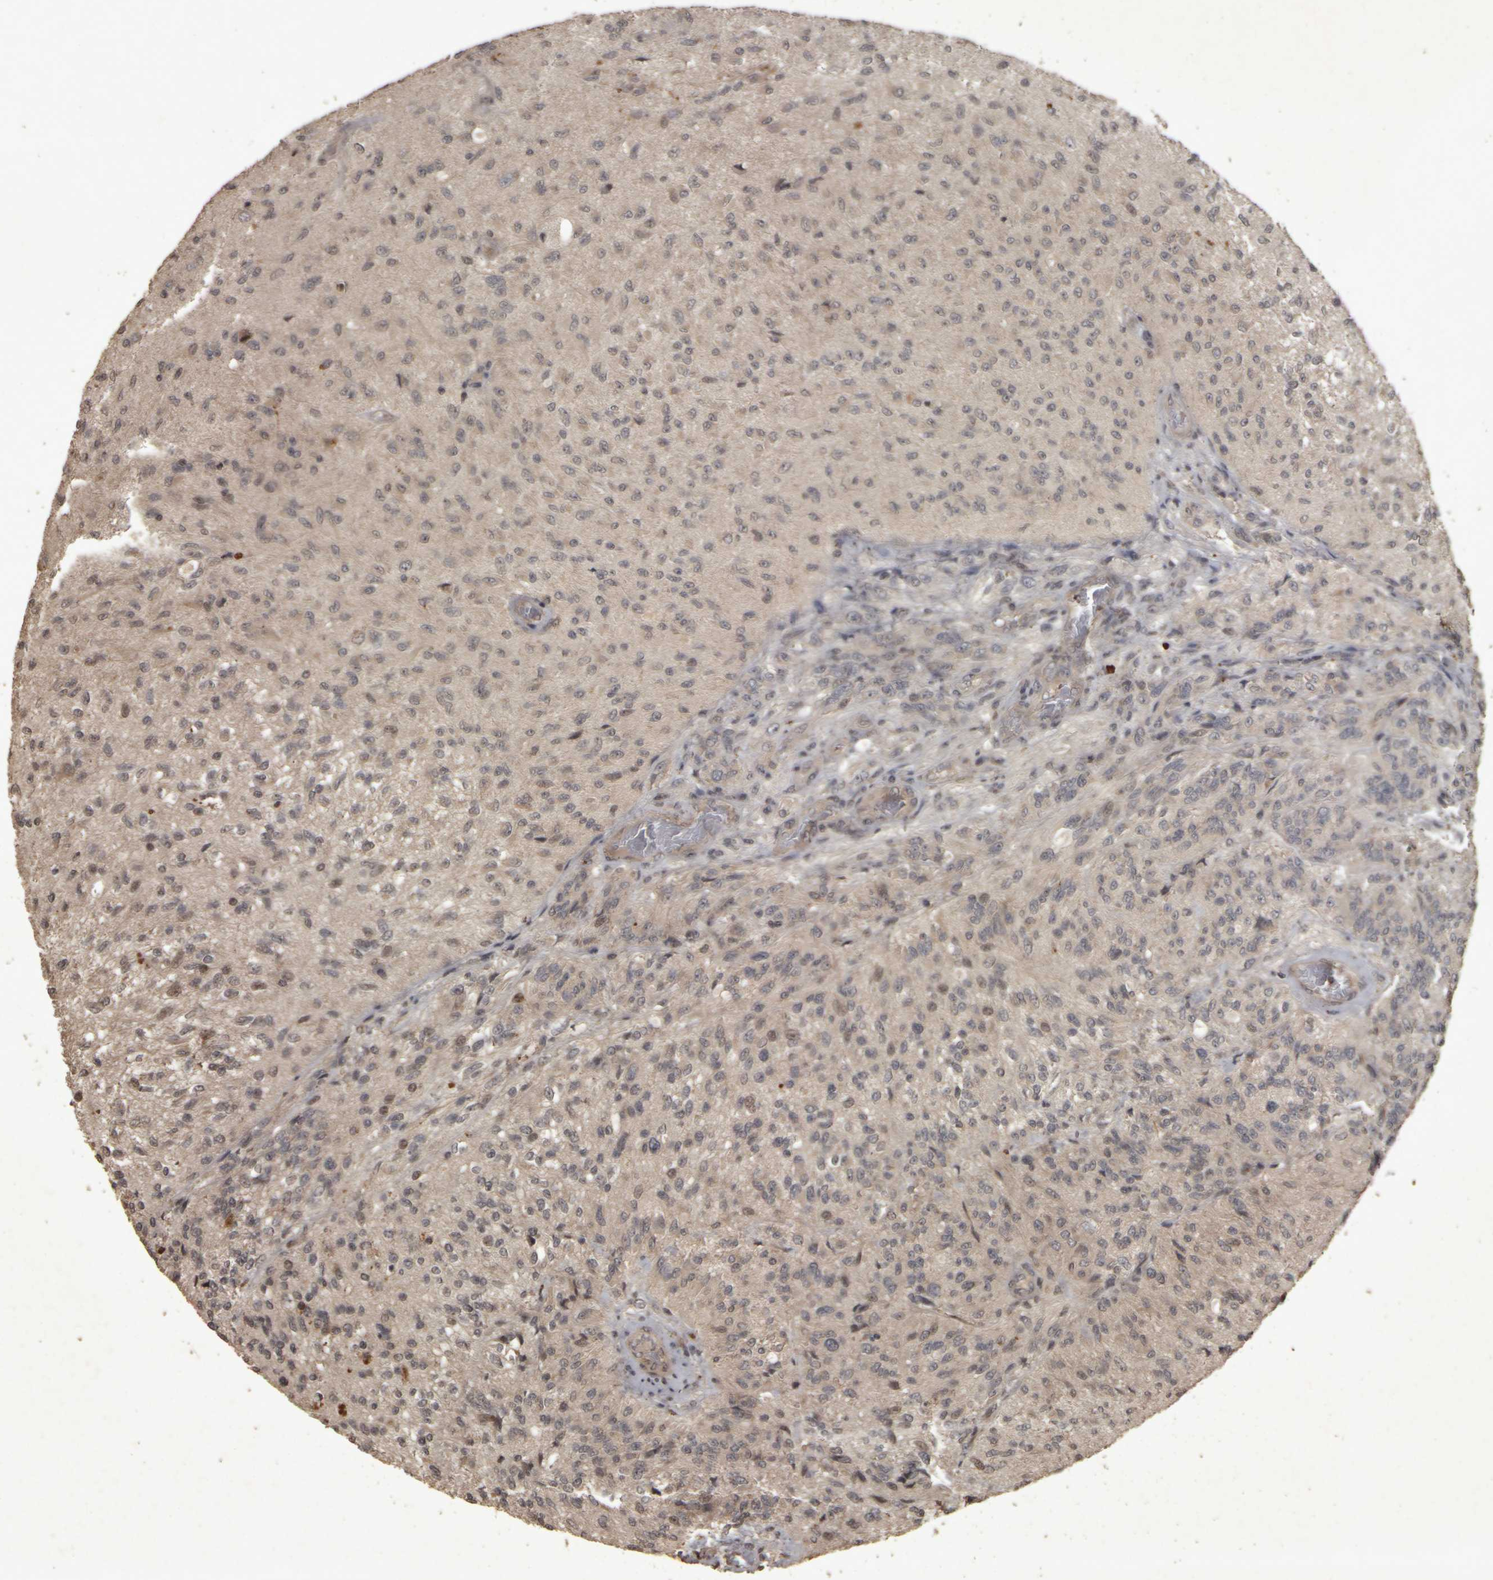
{"staining": {"intensity": "weak", "quantity": "<25%", "location": "nuclear"}, "tissue": "glioma", "cell_type": "Tumor cells", "image_type": "cancer", "snomed": [{"axis": "morphology", "description": "Normal tissue, NOS"}, {"axis": "morphology", "description": "Glioma, malignant, High grade"}, {"axis": "topography", "description": "Cerebral cortex"}], "caption": "The IHC image has no significant positivity in tumor cells of malignant glioma (high-grade) tissue.", "gene": "ACO1", "patient": {"sex": "male", "age": 77}}